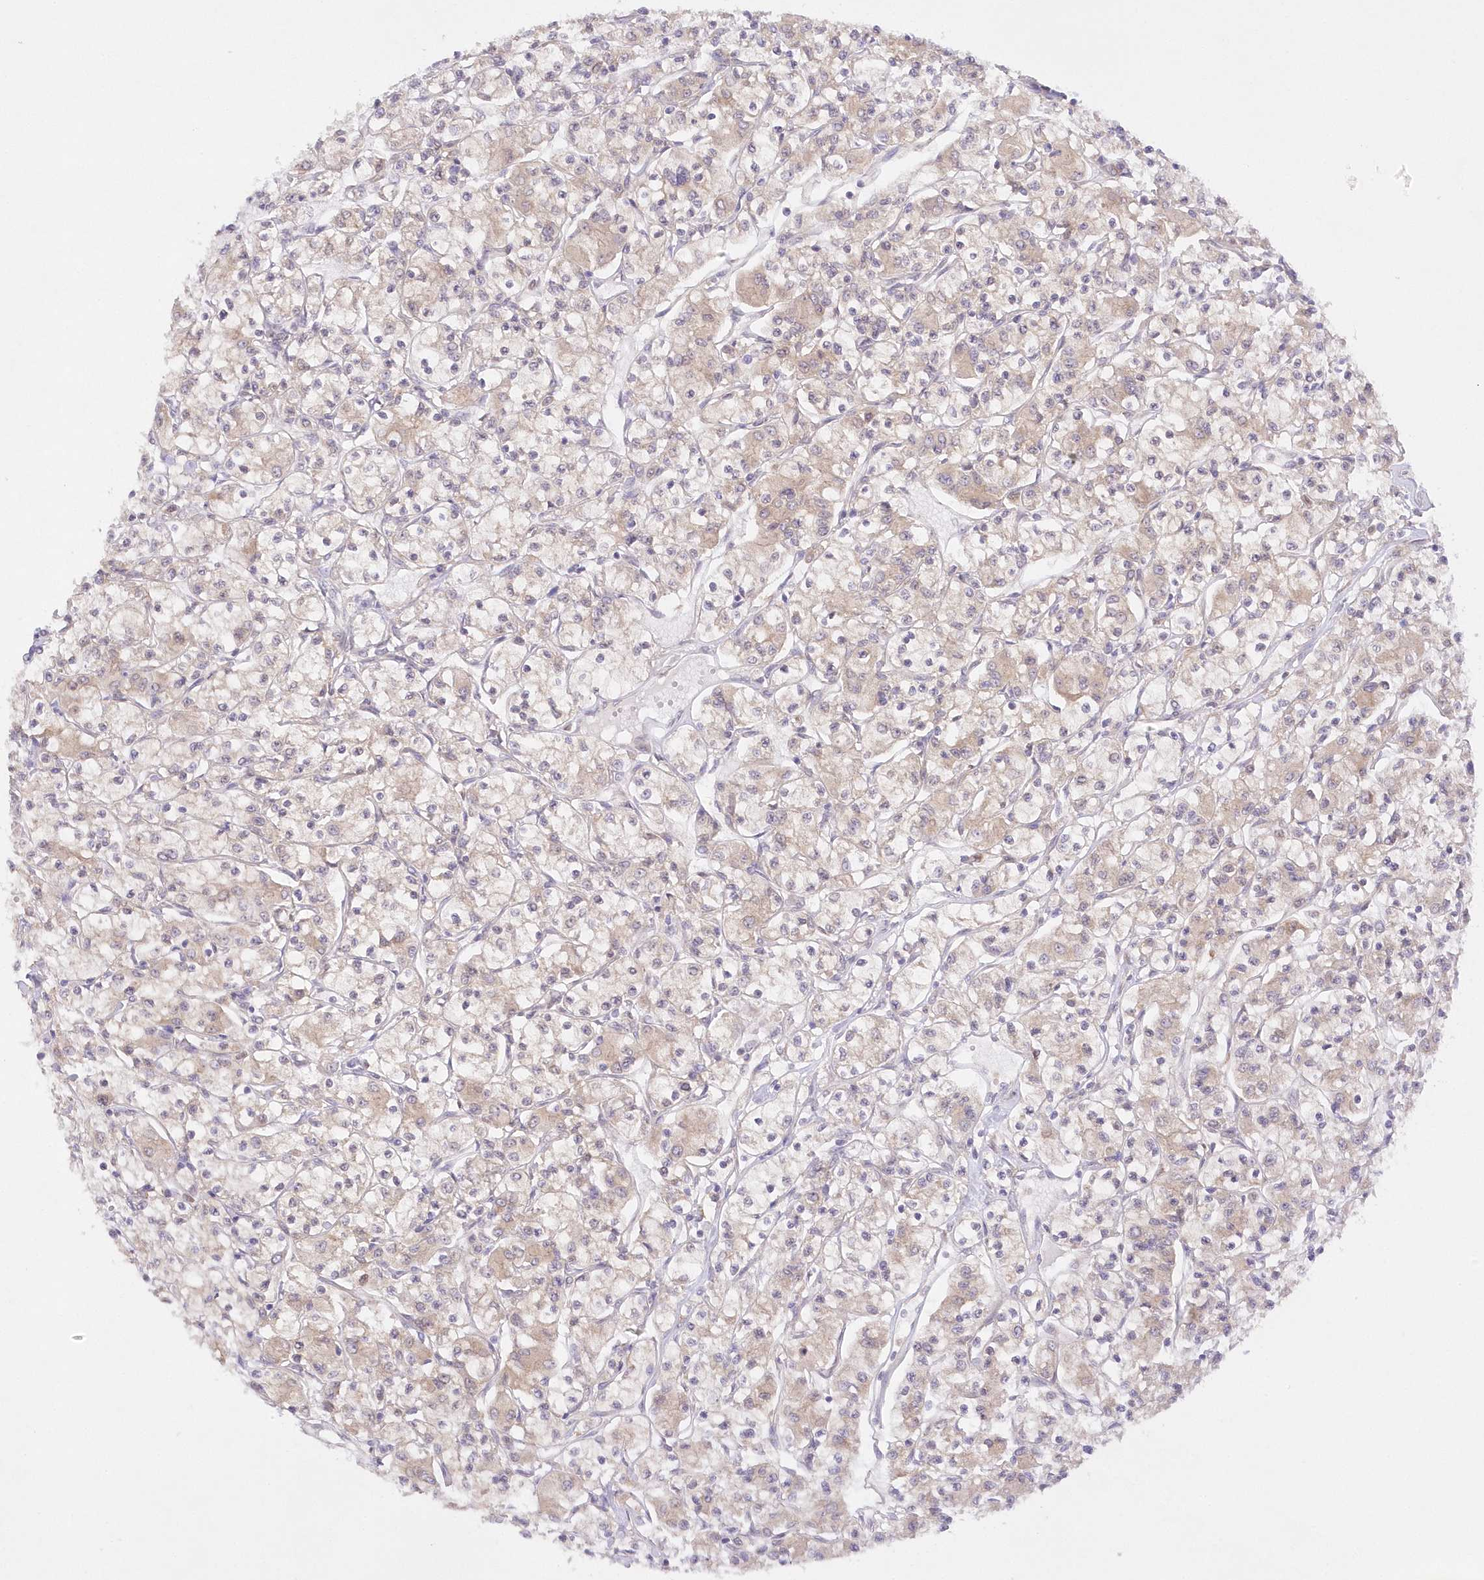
{"staining": {"intensity": "weak", "quantity": "<25%", "location": "cytoplasmic/membranous"}, "tissue": "renal cancer", "cell_type": "Tumor cells", "image_type": "cancer", "snomed": [{"axis": "morphology", "description": "Adenocarcinoma, NOS"}, {"axis": "topography", "description": "Kidney"}], "caption": "This is a photomicrograph of immunohistochemistry staining of renal cancer, which shows no expression in tumor cells. (DAB (3,3'-diaminobenzidine) IHC, high magnification).", "gene": "RNPEP", "patient": {"sex": "female", "age": 59}}